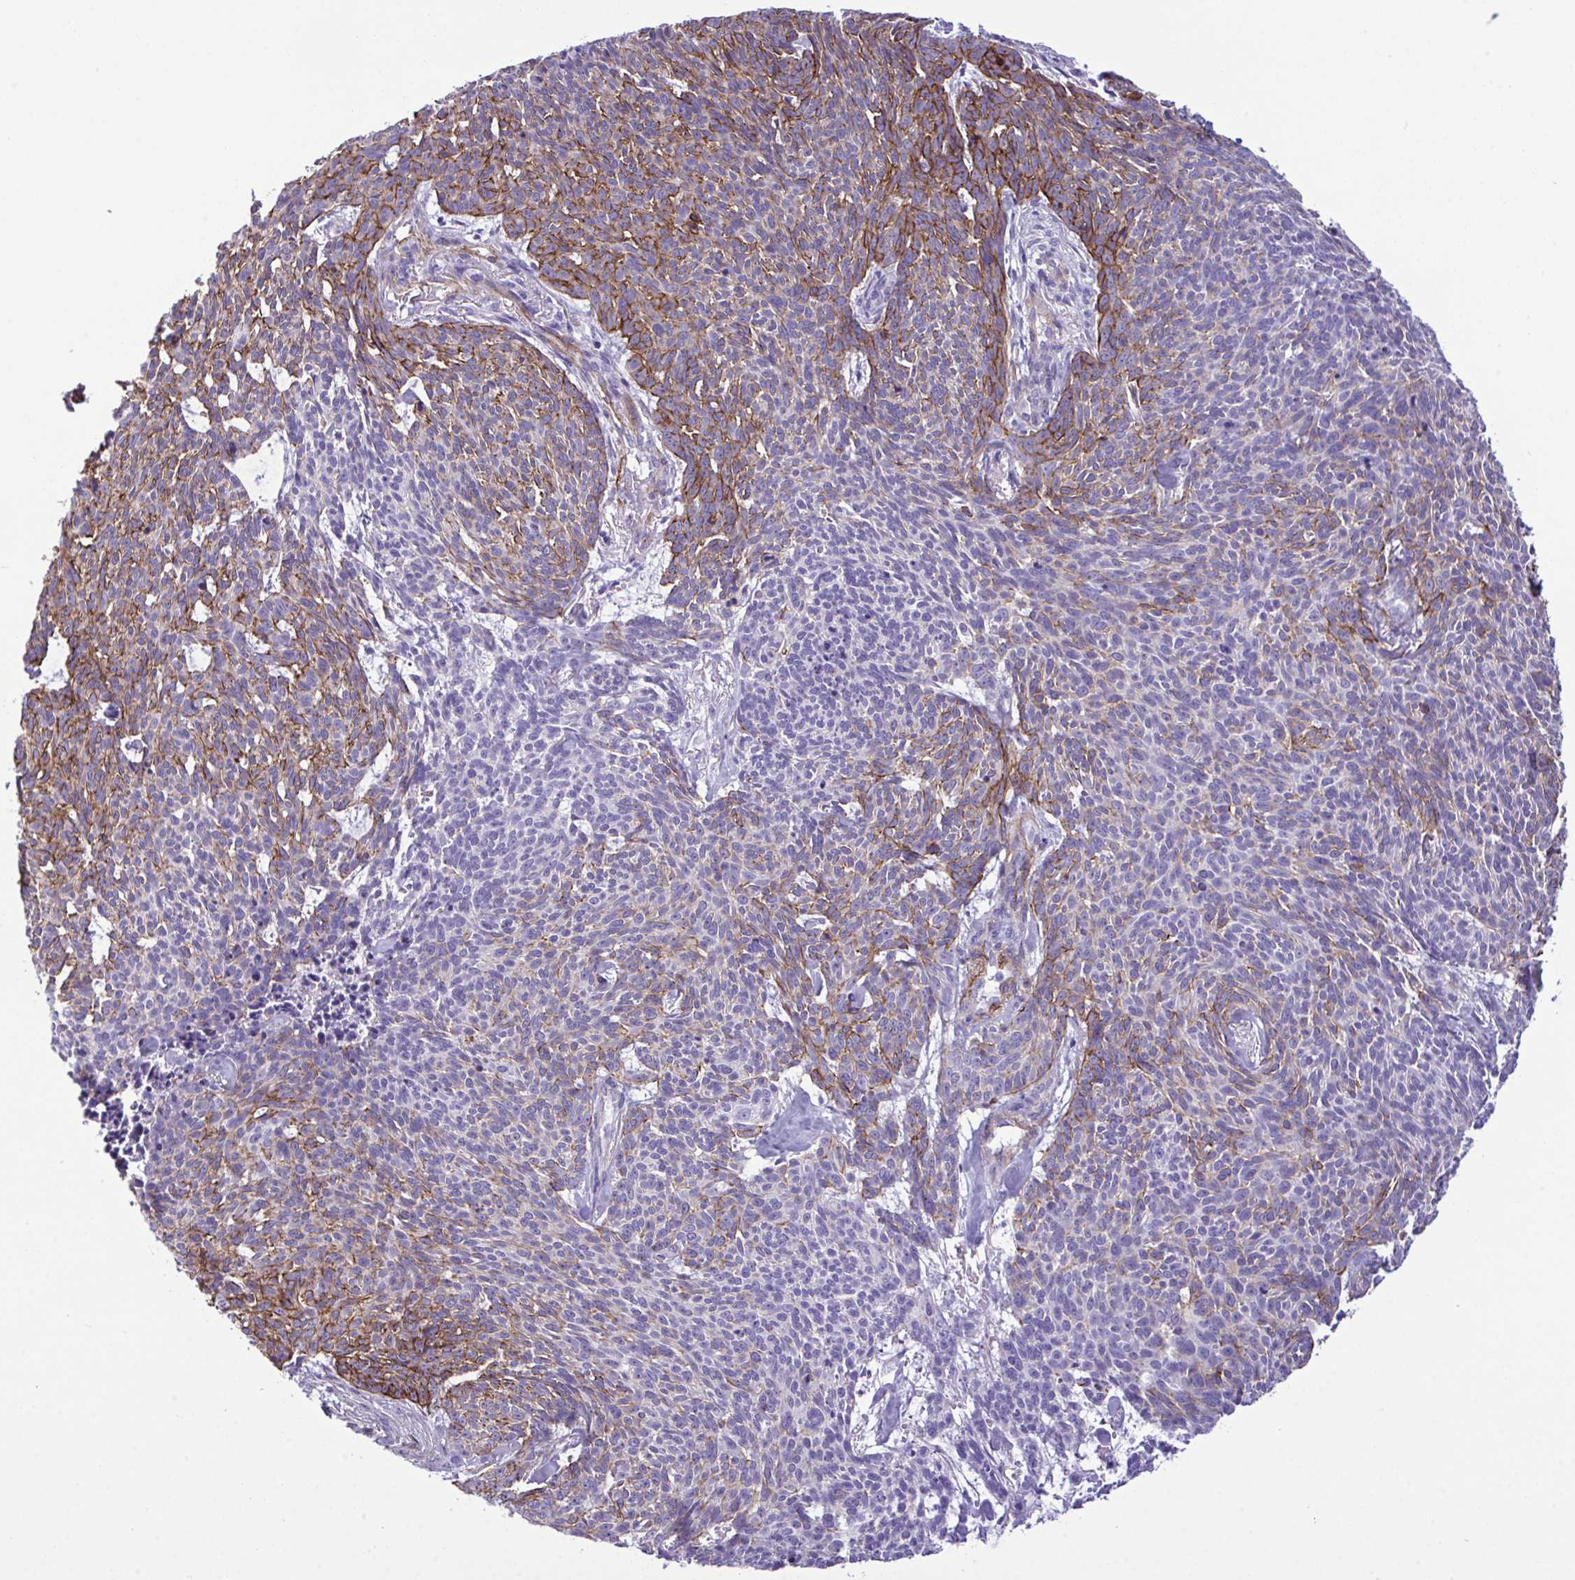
{"staining": {"intensity": "strong", "quantity": "25%-75%", "location": "cytoplasmic/membranous"}, "tissue": "skin cancer", "cell_type": "Tumor cells", "image_type": "cancer", "snomed": [{"axis": "morphology", "description": "Basal cell carcinoma"}, {"axis": "topography", "description": "Skin"}], "caption": "Protein expression analysis of human basal cell carcinoma (skin) reveals strong cytoplasmic/membranous positivity in approximately 25%-75% of tumor cells.", "gene": "SYNPO2L", "patient": {"sex": "female", "age": 93}}